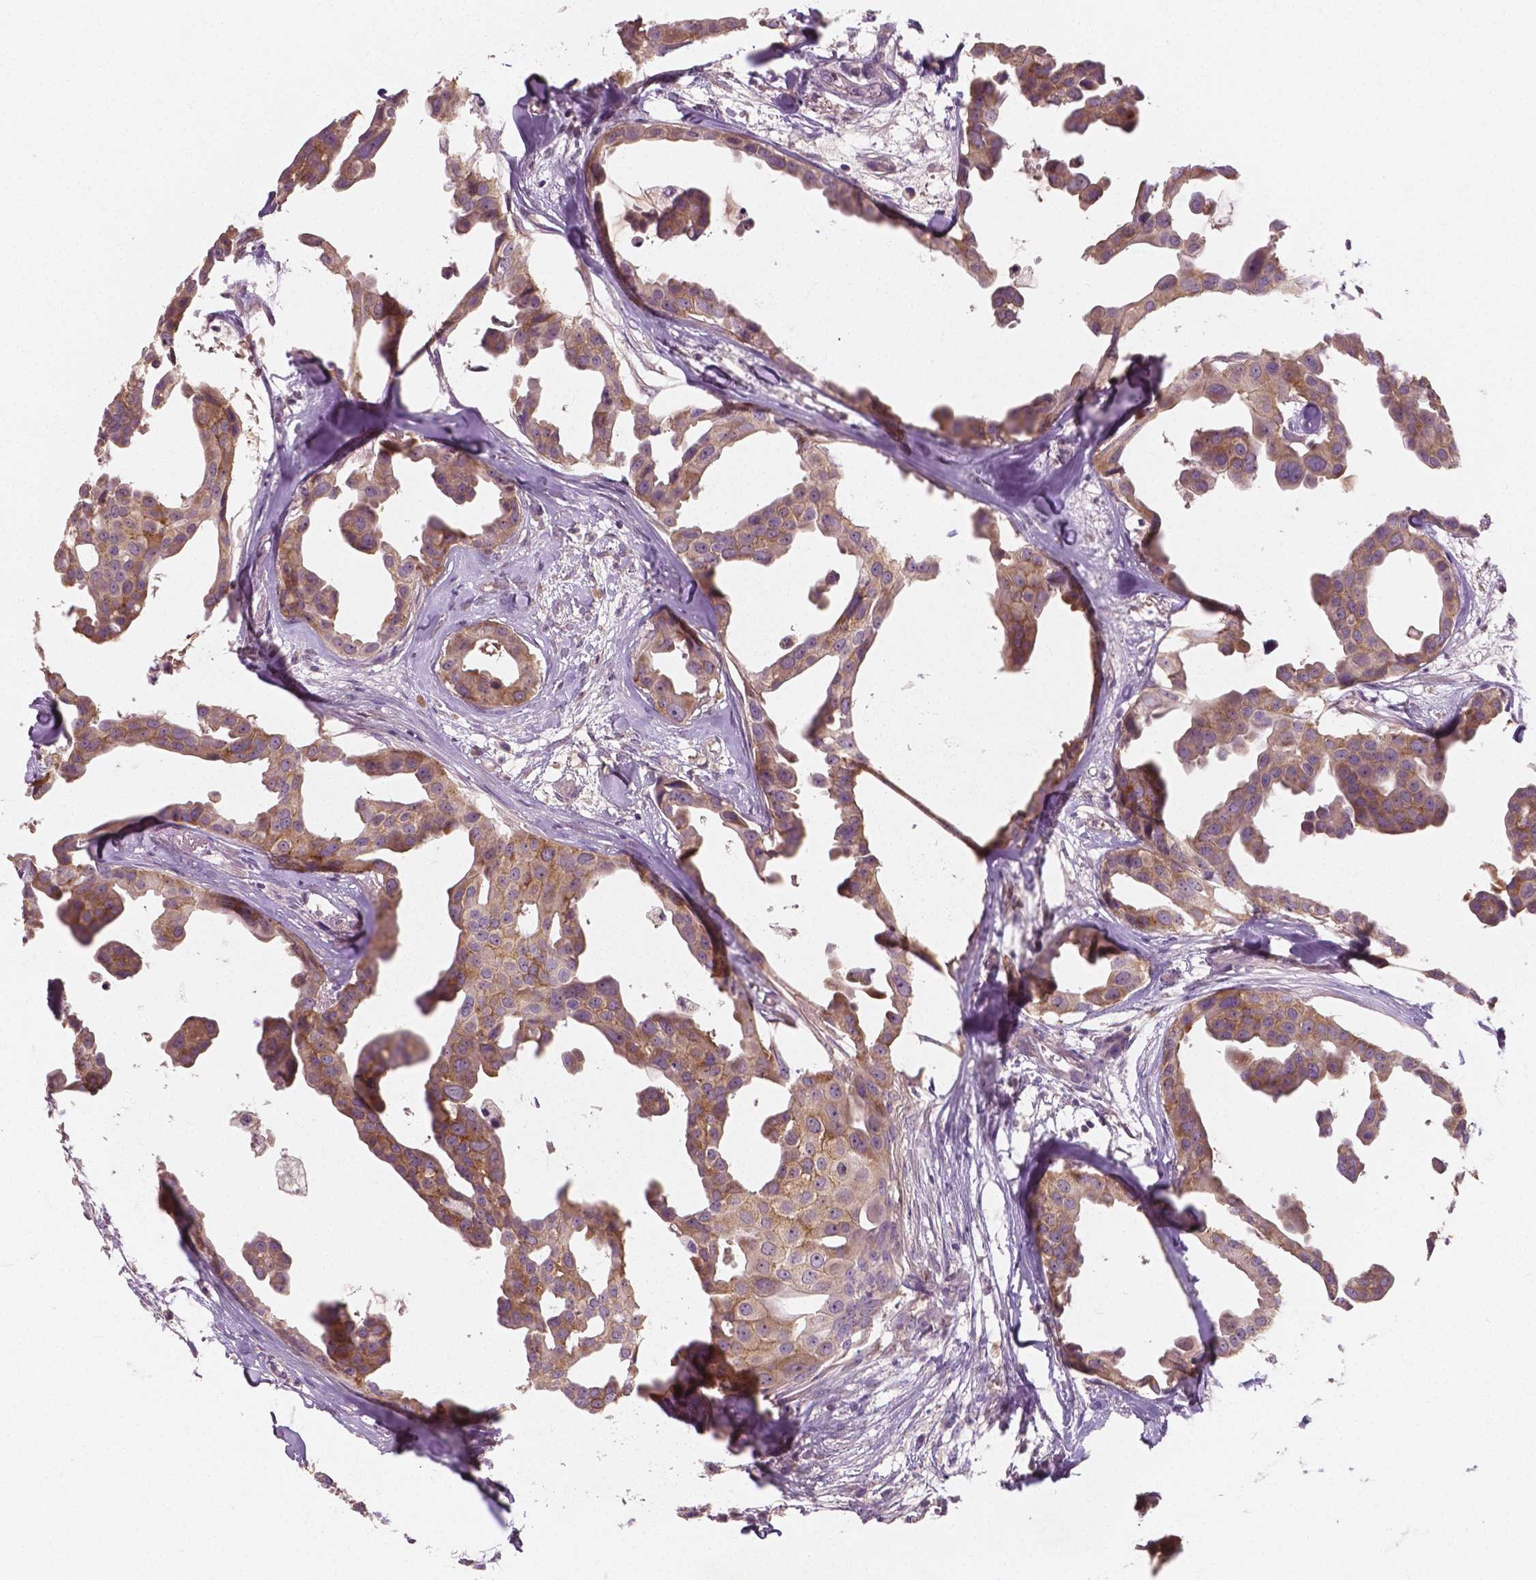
{"staining": {"intensity": "weak", "quantity": ">75%", "location": "cytoplasmic/membranous"}, "tissue": "breast cancer", "cell_type": "Tumor cells", "image_type": "cancer", "snomed": [{"axis": "morphology", "description": "Duct carcinoma"}, {"axis": "topography", "description": "Breast"}], "caption": "Intraductal carcinoma (breast) tissue exhibits weak cytoplasmic/membranous positivity in about >75% of tumor cells, visualized by immunohistochemistry. (IHC, brightfield microscopy, high magnification).", "gene": "LSM14B", "patient": {"sex": "female", "age": 38}}